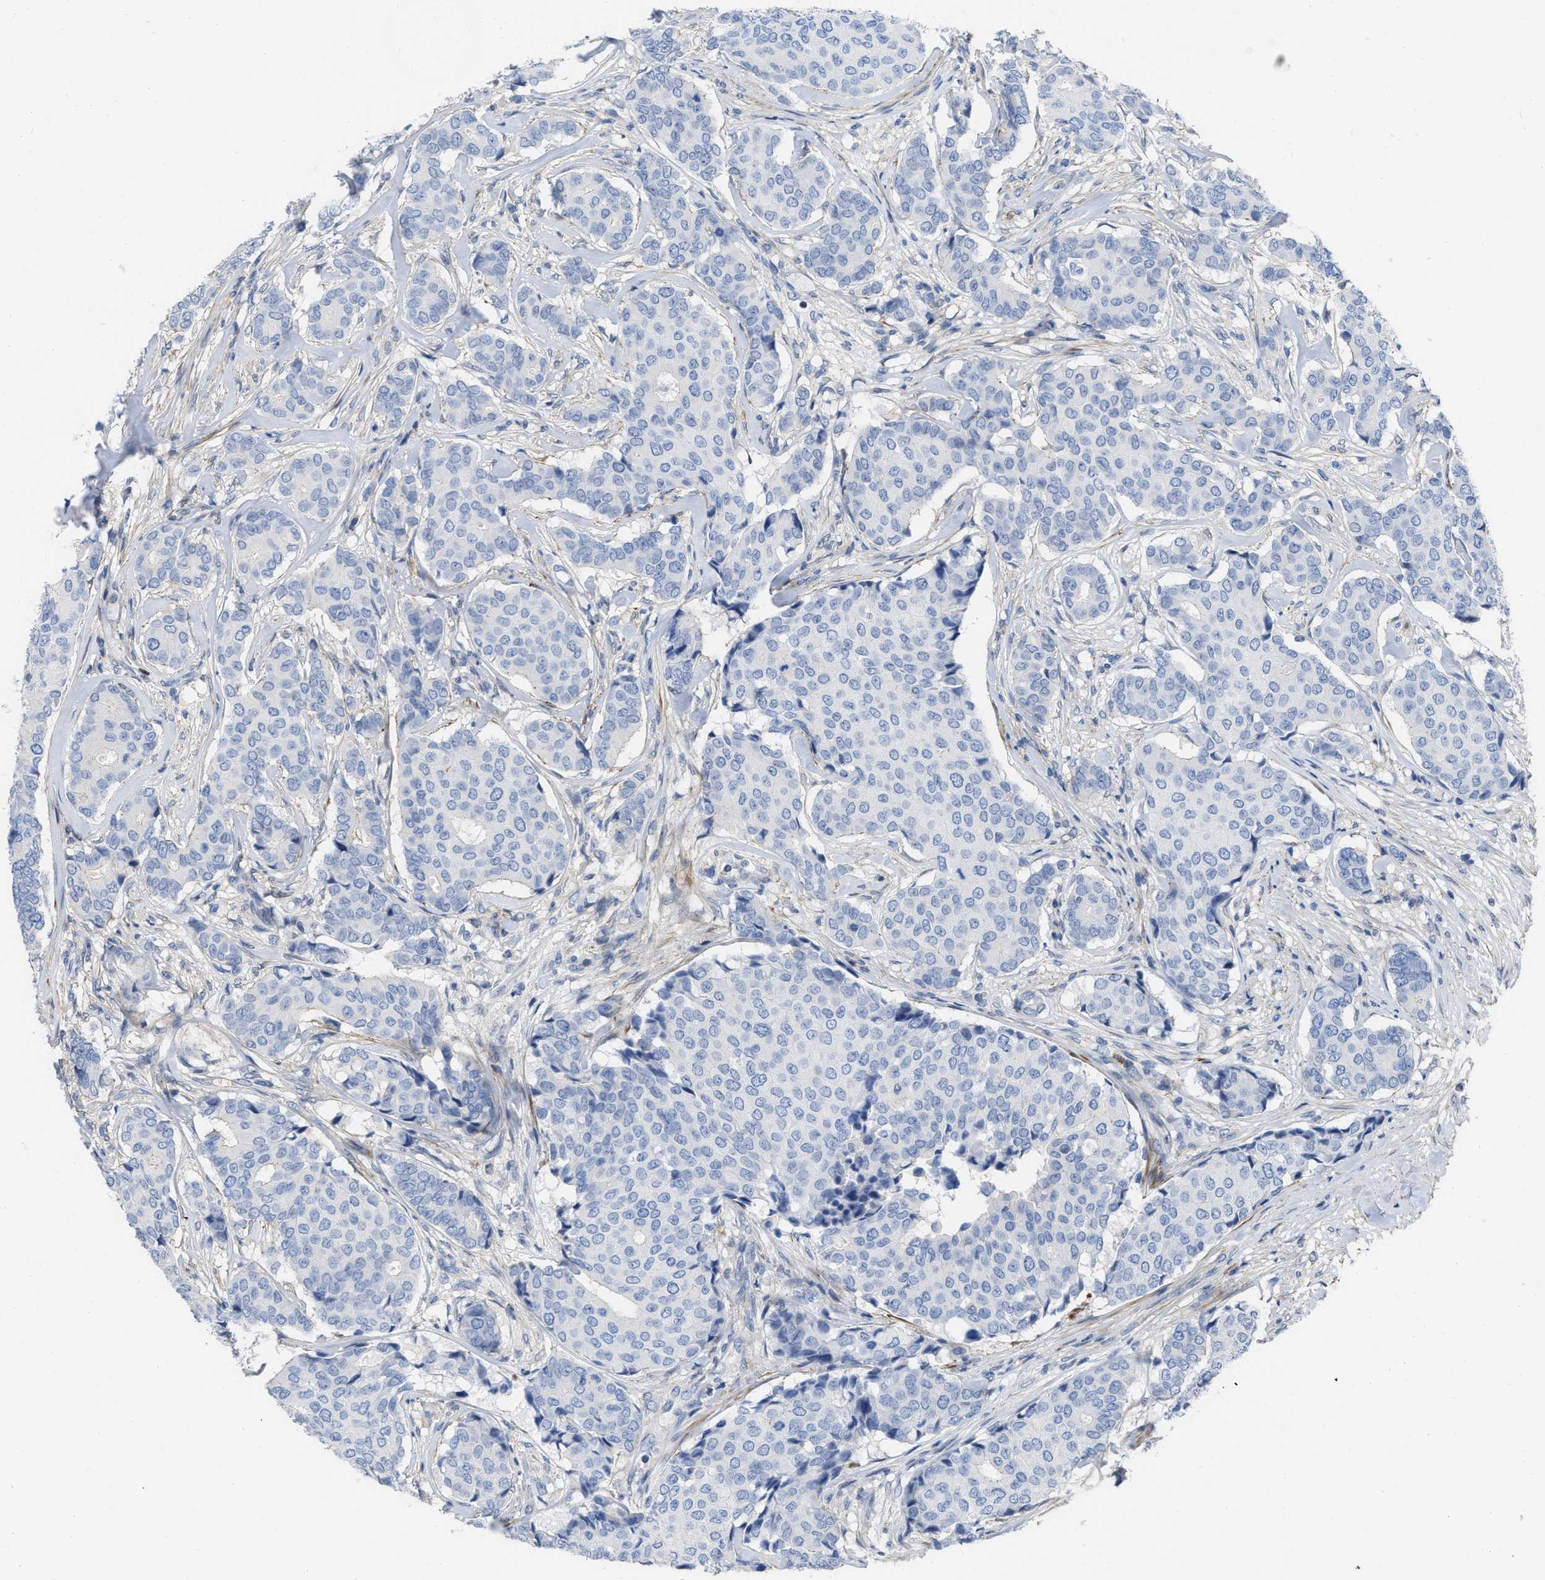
{"staining": {"intensity": "negative", "quantity": "none", "location": "none"}, "tissue": "breast cancer", "cell_type": "Tumor cells", "image_type": "cancer", "snomed": [{"axis": "morphology", "description": "Duct carcinoma"}, {"axis": "topography", "description": "Breast"}], "caption": "The histopathology image reveals no staining of tumor cells in breast cancer (intraductal carcinoma).", "gene": "PRMT2", "patient": {"sex": "female", "age": 75}}